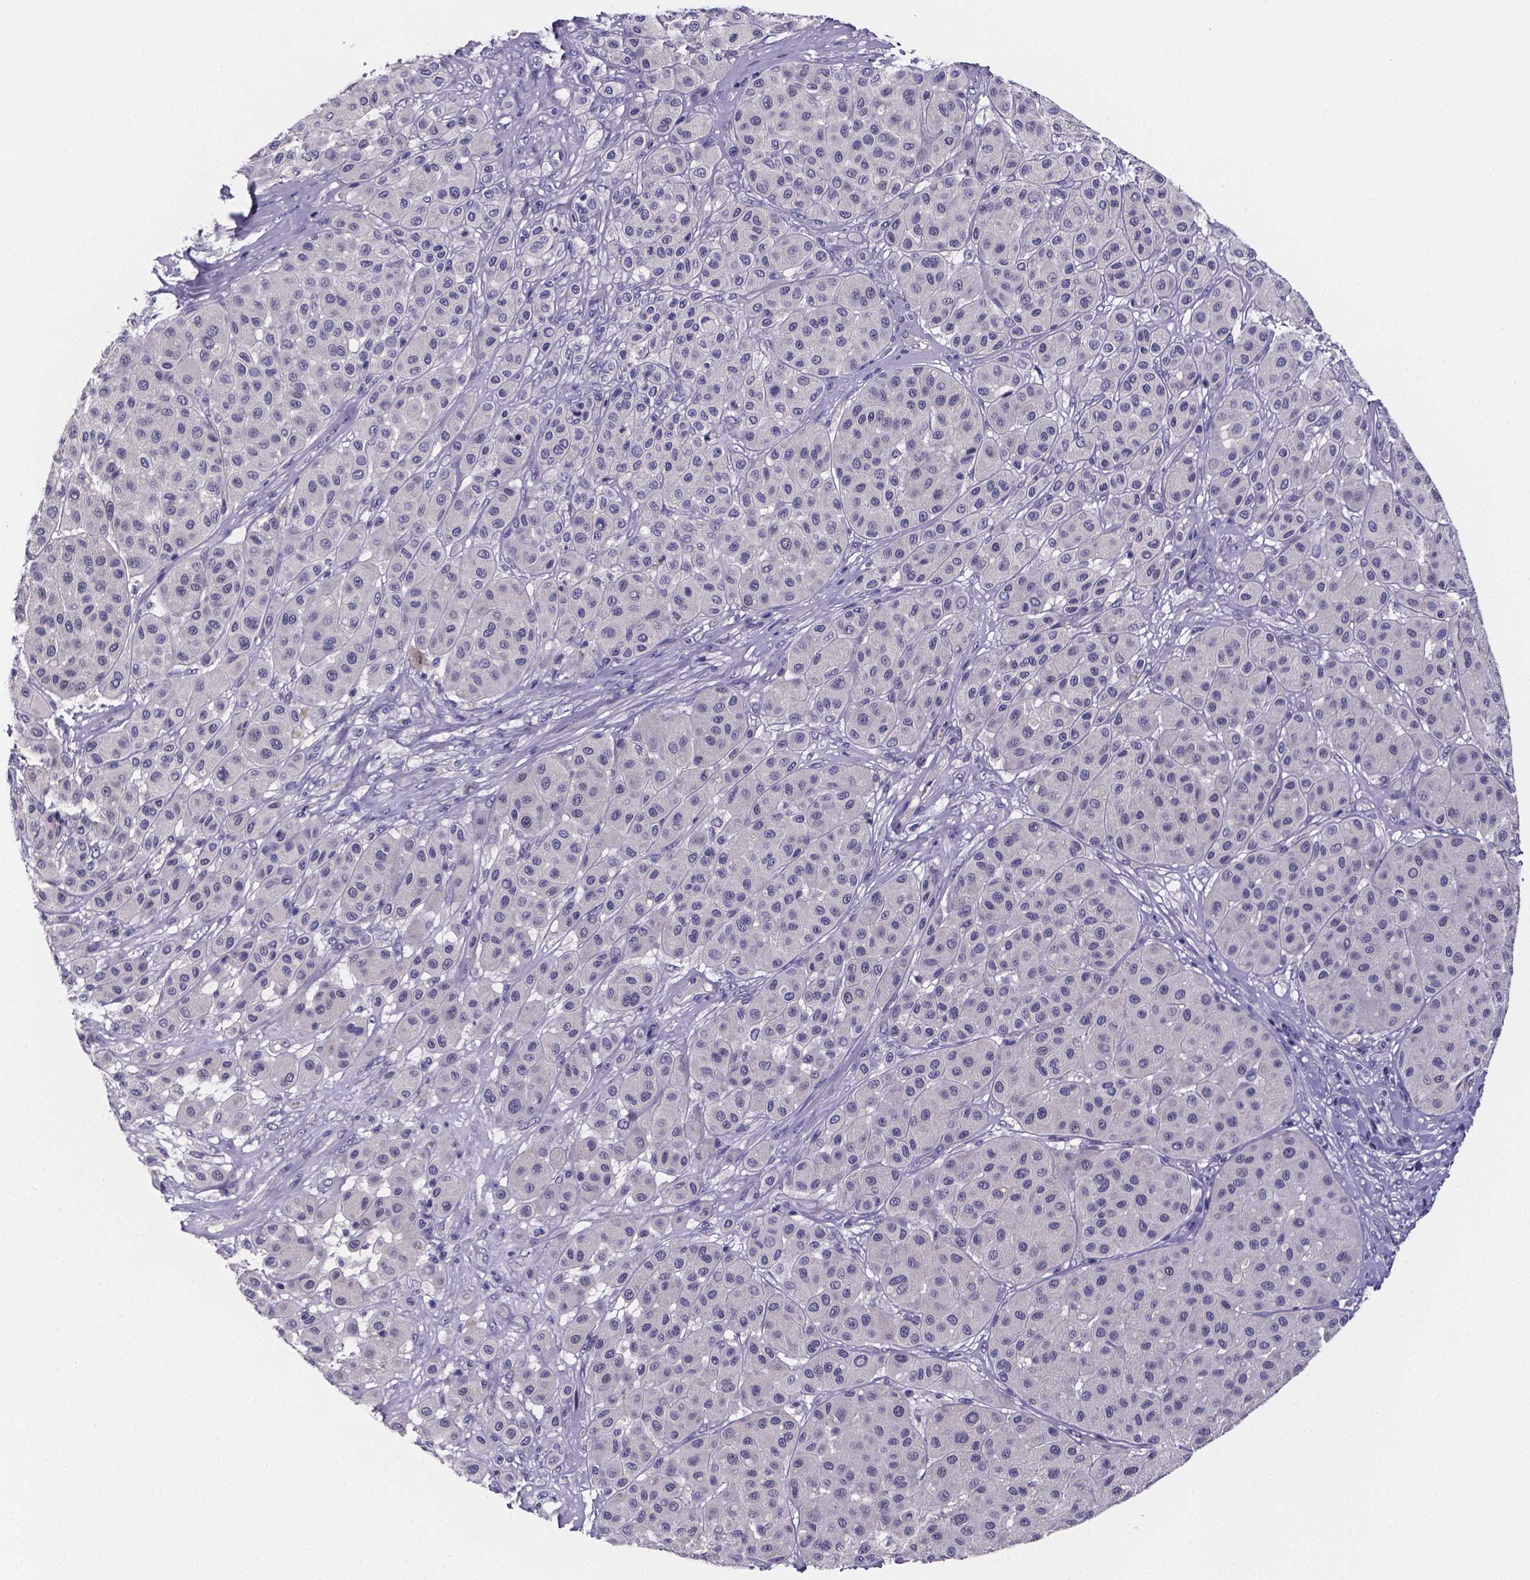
{"staining": {"intensity": "negative", "quantity": "none", "location": "none"}, "tissue": "melanoma", "cell_type": "Tumor cells", "image_type": "cancer", "snomed": [{"axis": "morphology", "description": "Malignant melanoma, Metastatic site"}, {"axis": "topography", "description": "Smooth muscle"}], "caption": "DAB (3,3'-diaminobenzidine) immunohistochemical staining of malignant melanoma (metastatic site) reveals no significant expression in tumor cells. The staining was performed using DAB to visualize the protein expression in brown, while the nuclei were stained in blue with hematoxylin (Magnification: 20x).", "gene": "IZUMO1", "patient": {"sex": "male", "age": 41}}